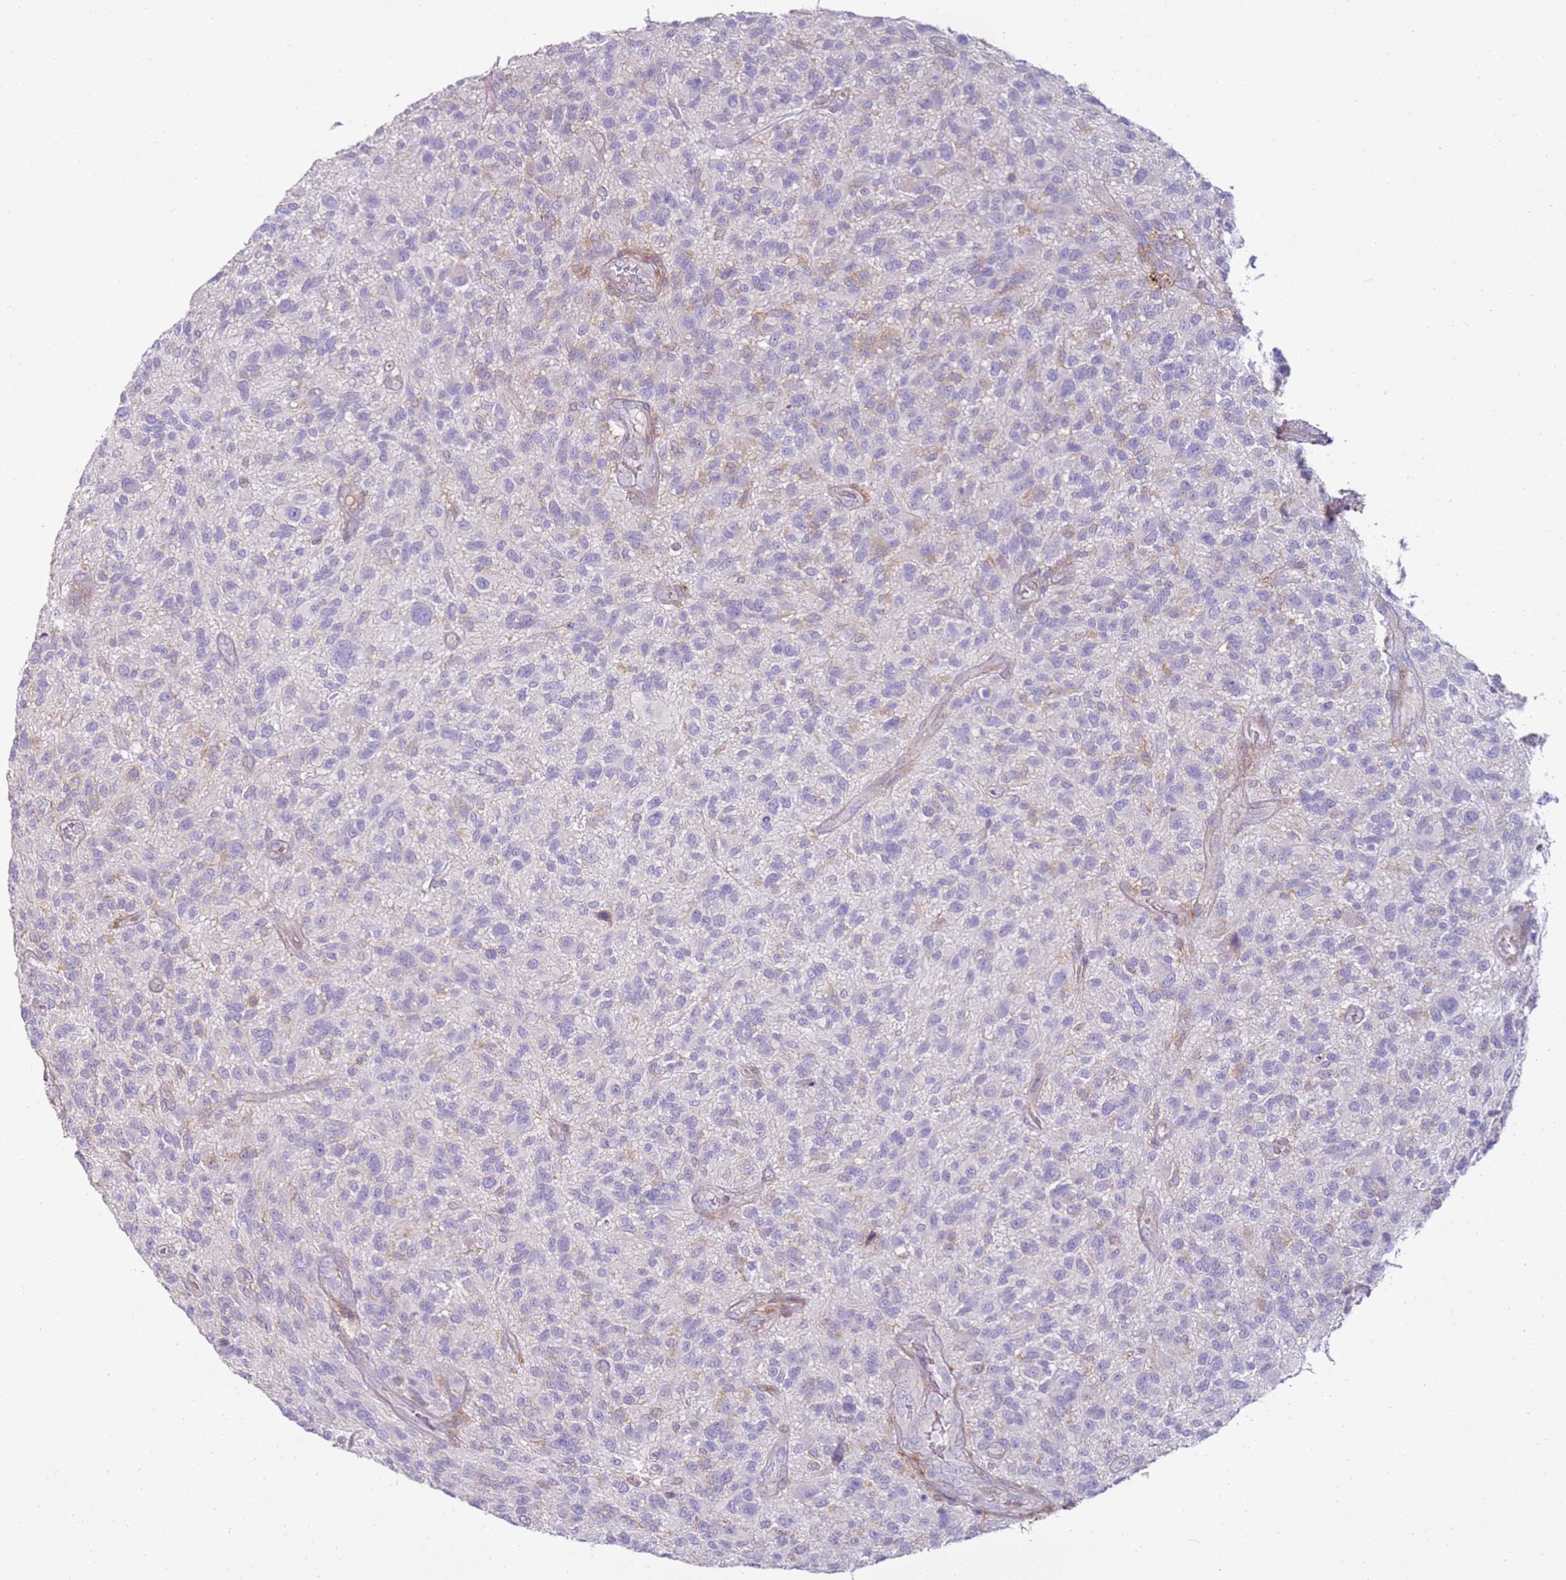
{"staining": {"intensity": "weak", "quantity": "<25%", "location": "cytoplasmic/membranous"}, "tissue": "glioma", "cell_type": "Tumor cells", "image_type": "cancer", "snomed": [{"axis": "morphology", "description": "Glioma, malignant, High grade"}, {"axis": "topography", "description": "Brain"}], "caption": "IHC image of malignant high-grade glioma stained for a protein (brown), which shows no expression in tumor cells.", "gene": "FPR1", "patient": {"sex": "male", "age": 47}}